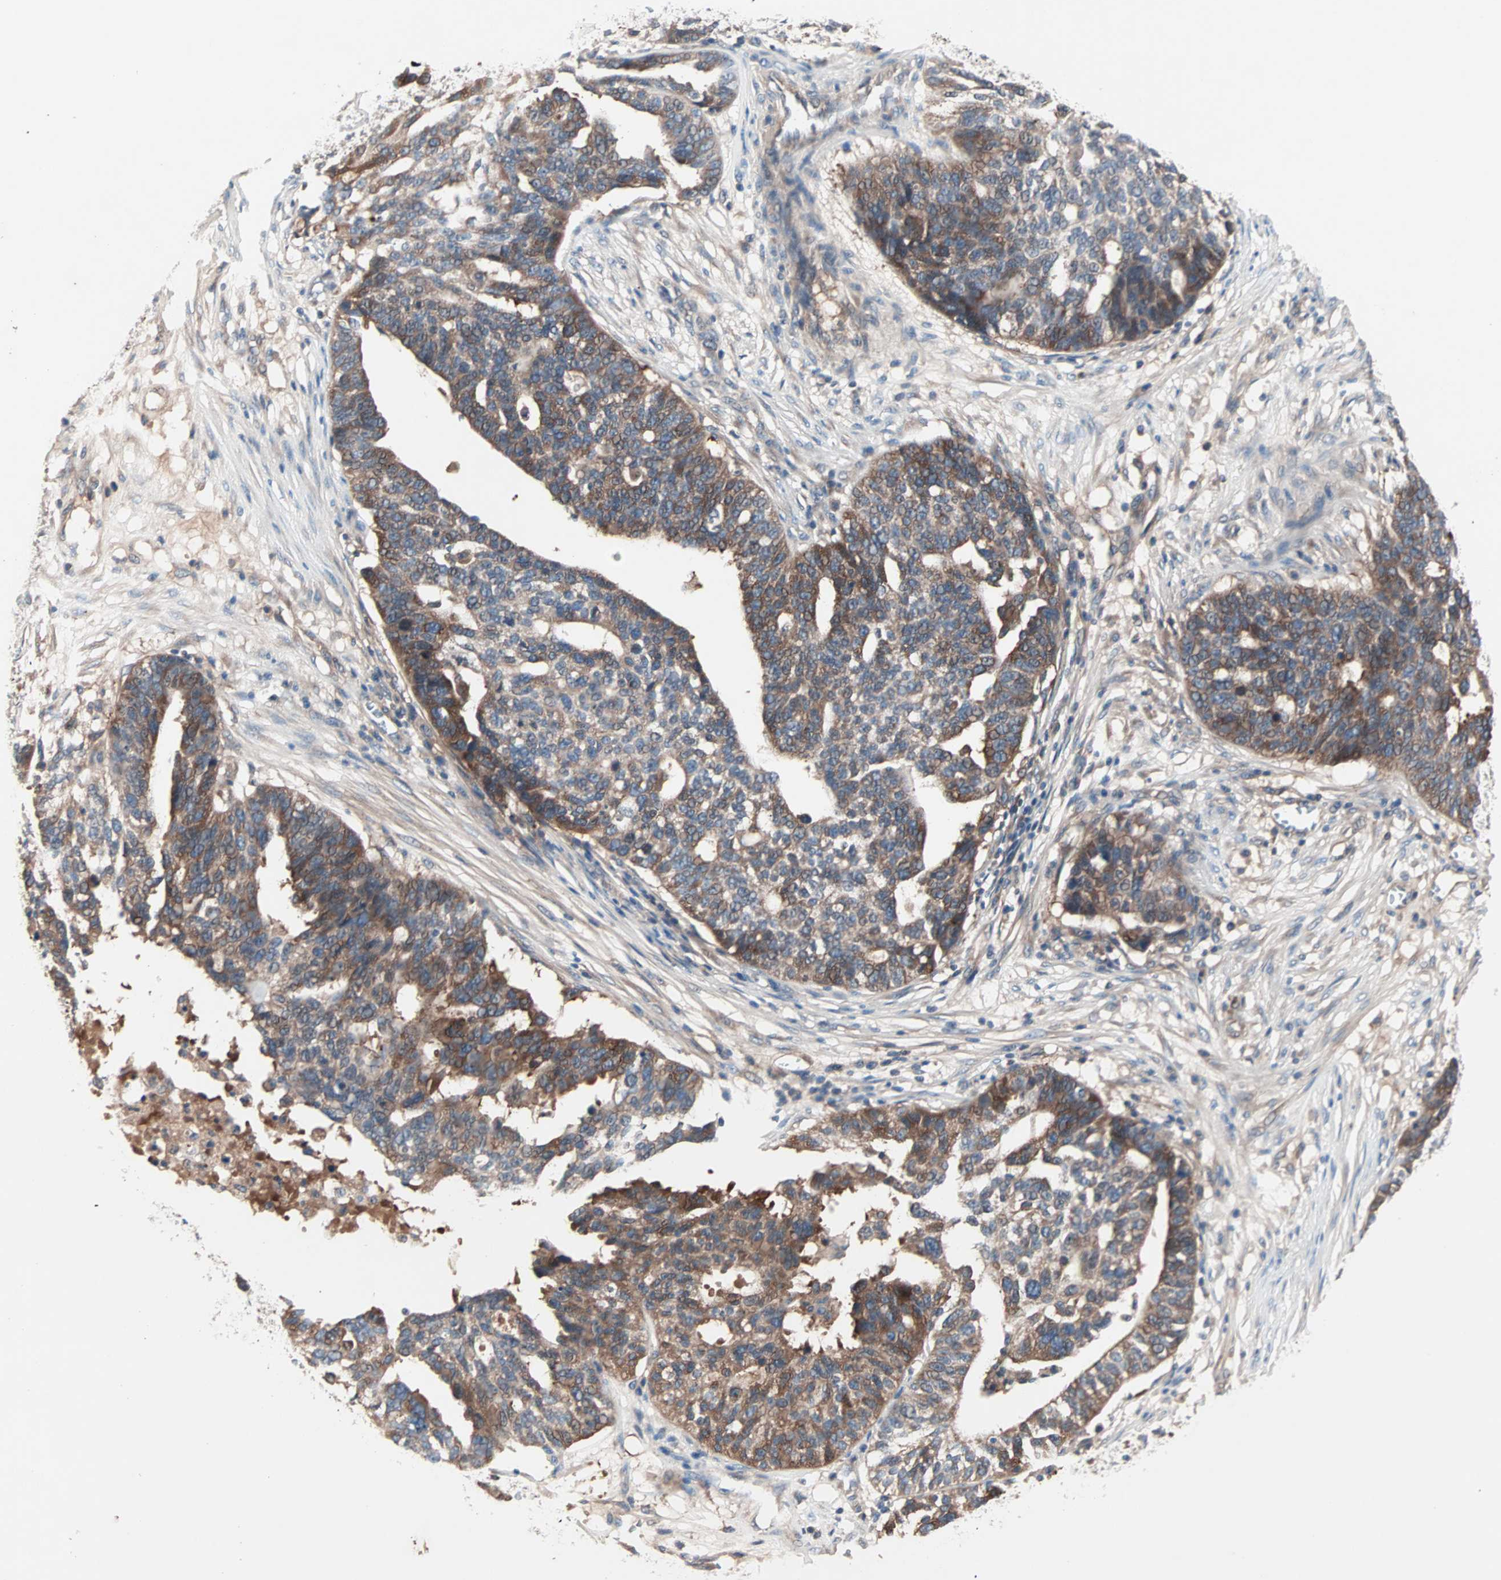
{"staining": {"intensity": "moderate", "quantity": ">75%", "location": "cytoplasmic/membranous"}, "tissue": "ovarian cancer", "cell_type": "Tumor cells", "image_type": "cancer", "snomed": [{"axis": "morphology", "description": "Cystadenocarcinoma, serous, NOS"}, {"axis": "topography", "description": "Ovary"}], "caption": "High-magnification brightfield microscopy of ovarian serous cystadenocarcinoma stained with DAB (3,3'-diaminobenzidine) (brown) and counterstained with hematoxylin (blue). tumor cells exhibit moderate cytoplasmic/membranous positivity is seen in about>75% of cells. The protein of interest is shown in brown color, while the nuclei are stained blue.", "gene": "CAD", "patient": {"sex": "female", "age": 59}}